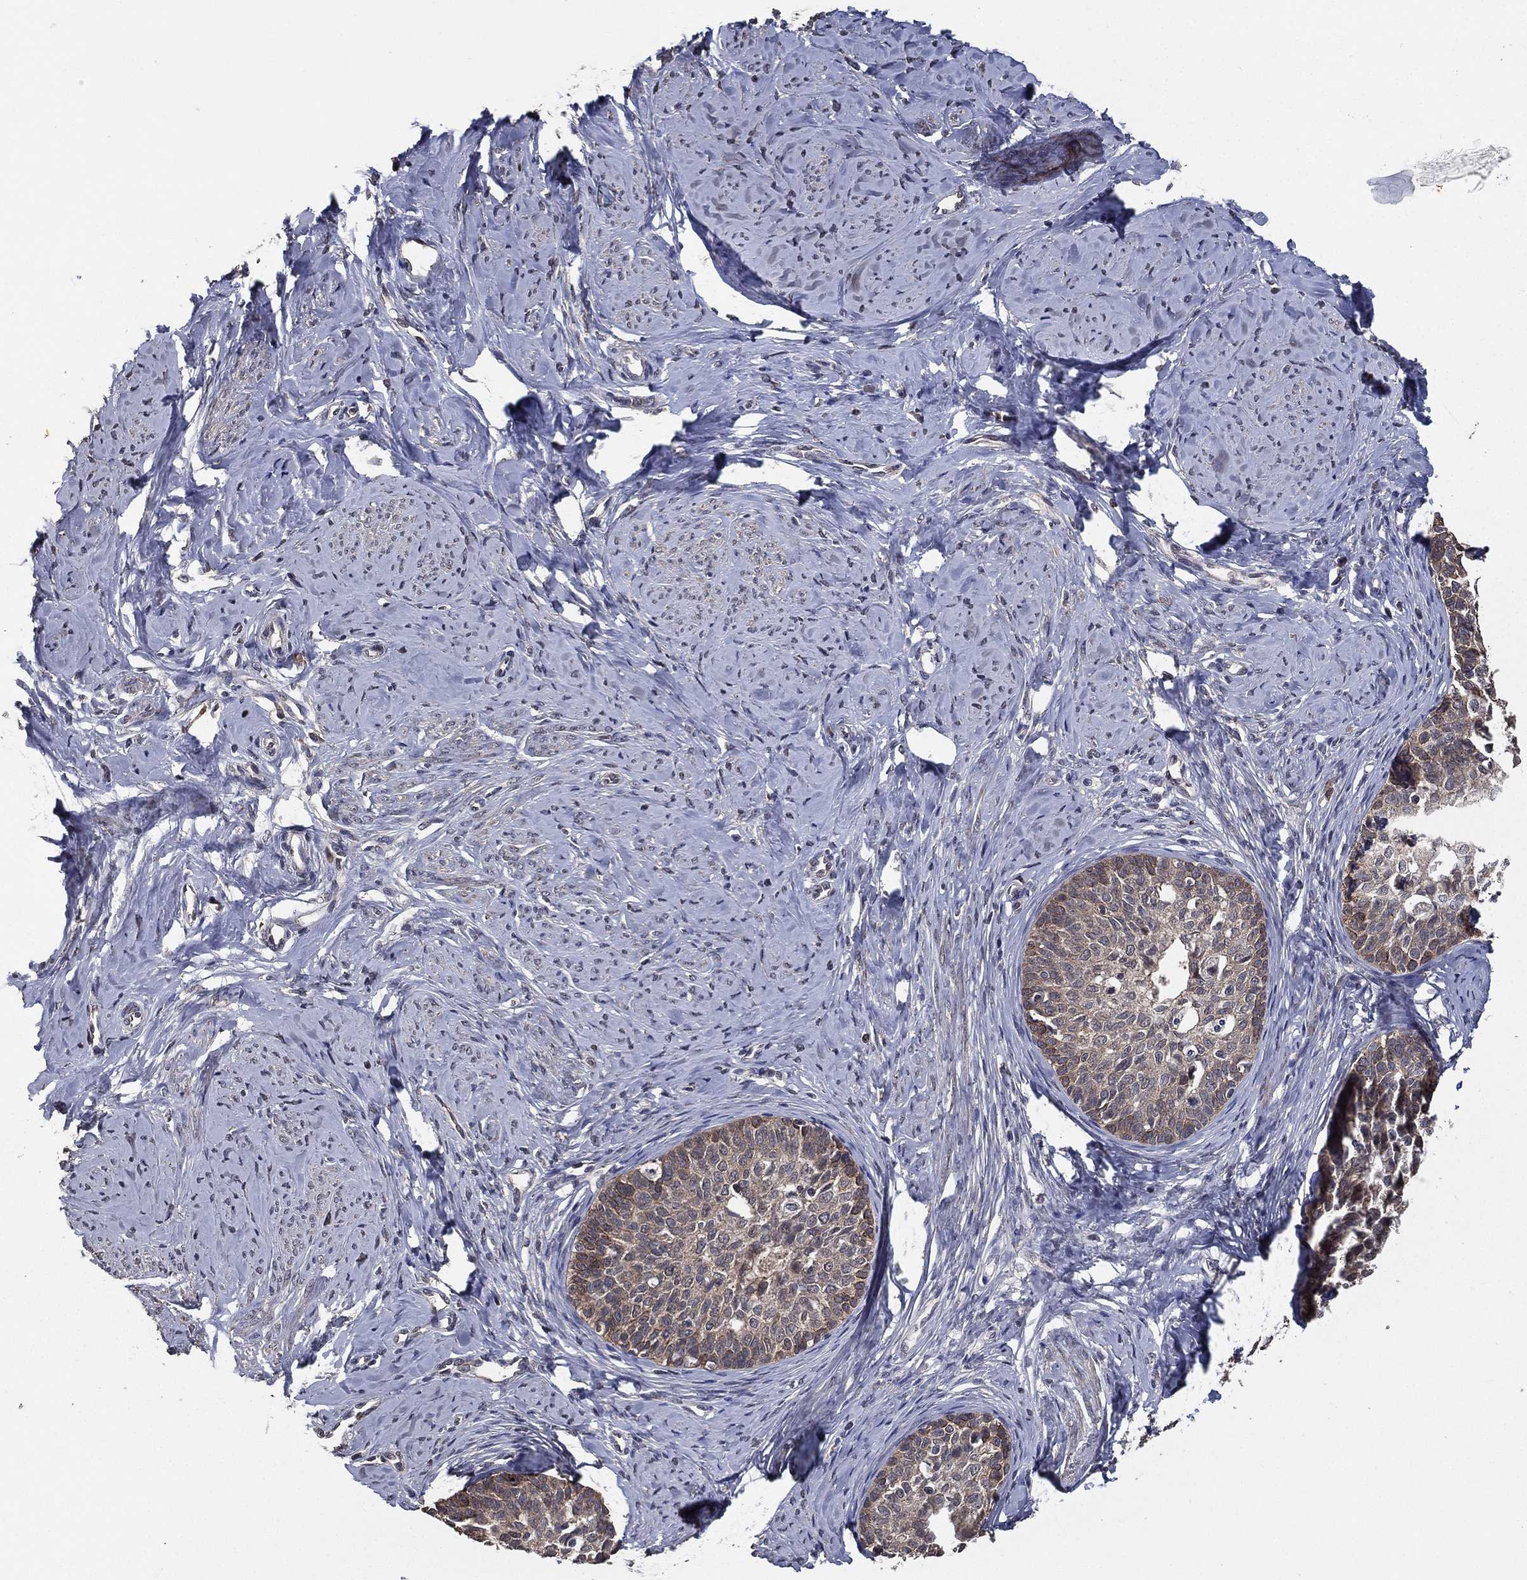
{"staining": {"intensity": "weak", "quantity": "25%-75%", "location": "cytoplasmic/membranous"}, "tissue": "cervical cancer", "cell_type": "Tumor cells", "image_type": "cancer", "snomed": [{"axis": "morphology", "description": "Squamous cell carcinoma, NOS"}, {"axis": "topography", "description": "Cervix"}], "caption": "IHC staining of squamous cell carcinoma (cervical), which shows low levels of weak cytoplasmic/membranous positivity in approximately 25%-75% of tumor cells indicating weak cytoplasmic/membranous protein staining. The staining was performed using DAB (brown) for protein detection and nuclei were counterstained in hematoxylin (blue).", "gene": "PCNT", "patient": {"sex": "female", "age": 51}}